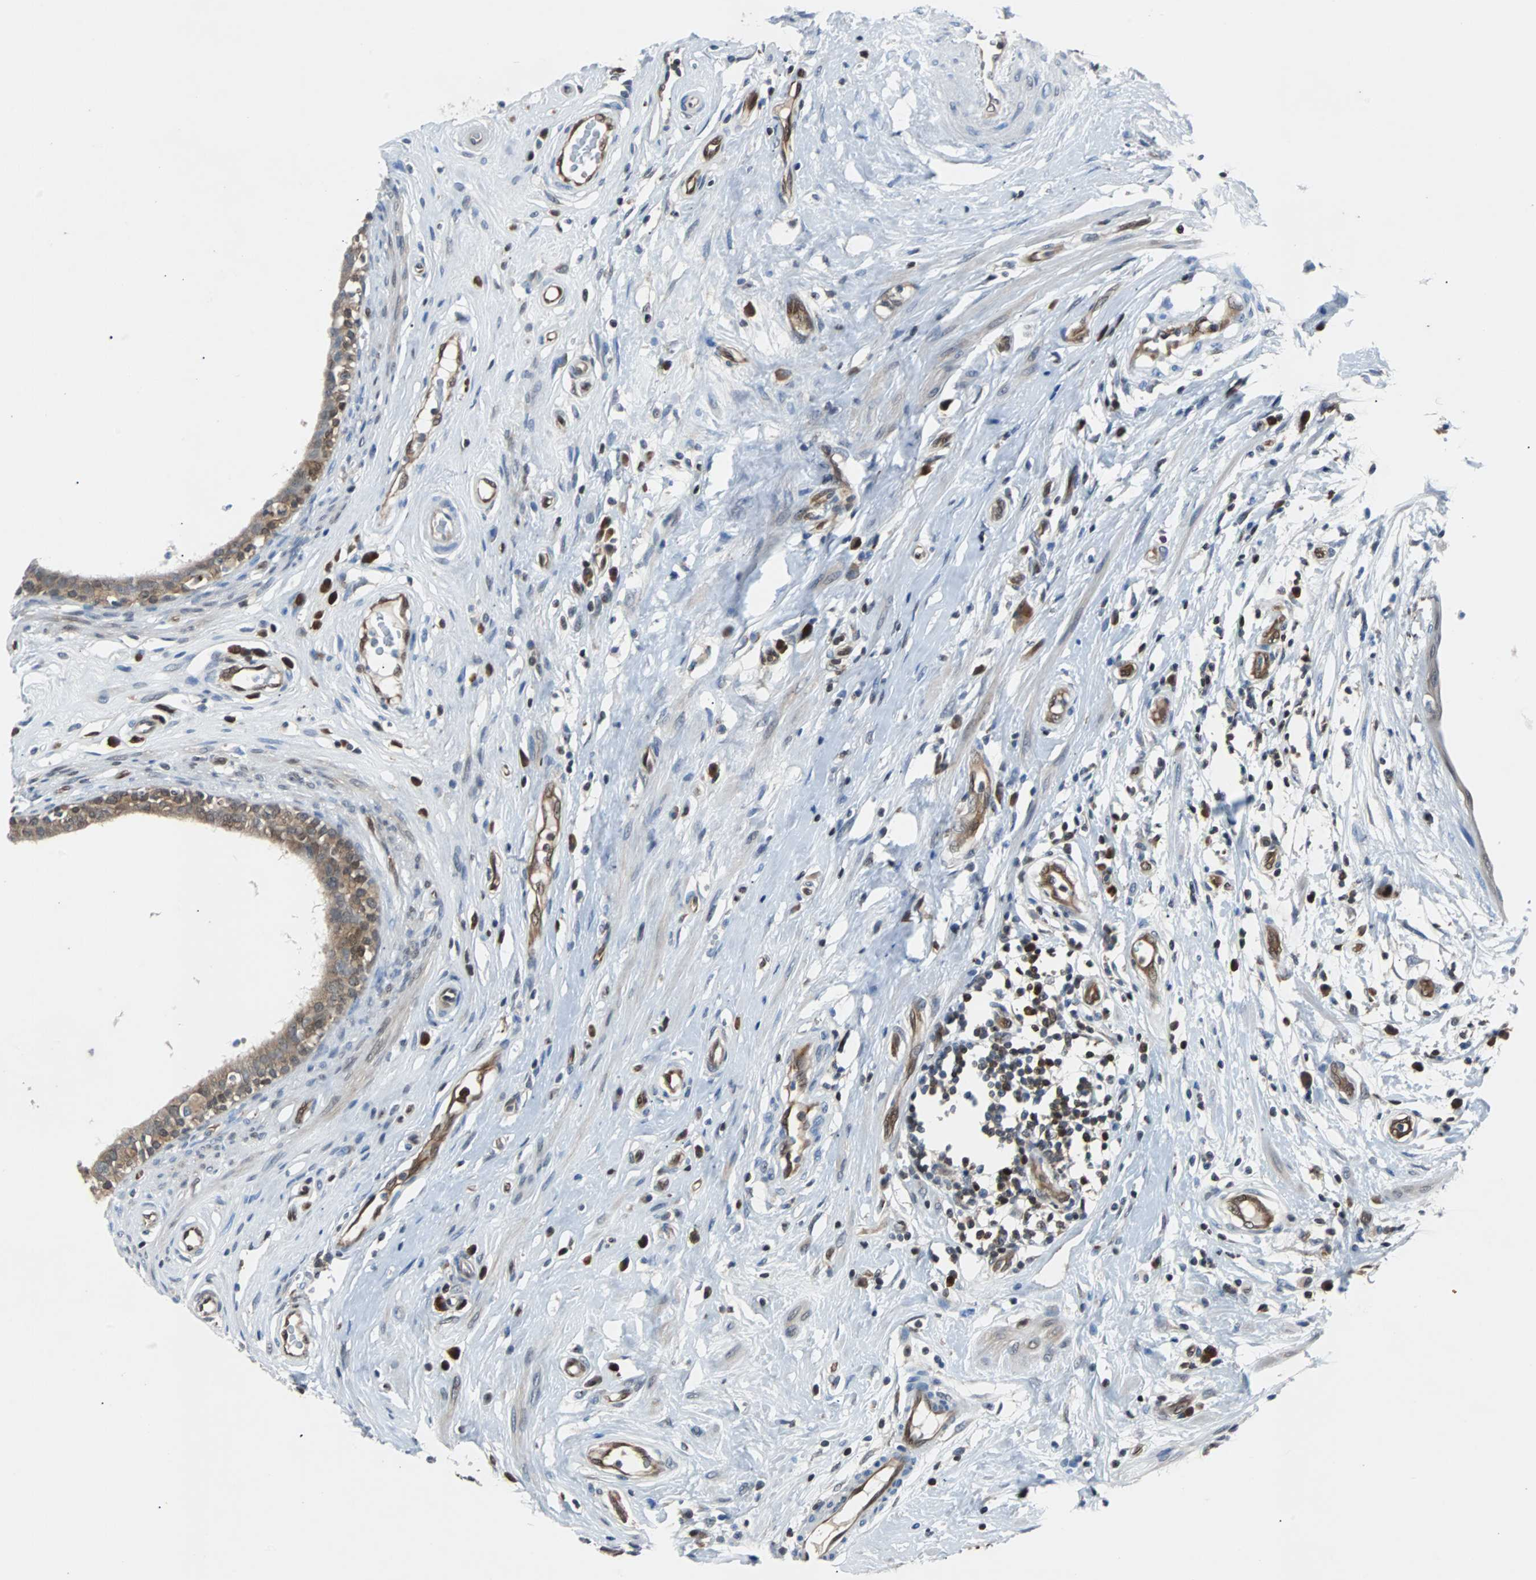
{"staining": {"intensity": "moderate", "quantity": "<25%", "location": "cytoplasmic/membranous,nuclear"}, "tissue": "epididymis", "cell_type": "Glandular cells", "image_type": "normal", "snomed": [{"axis": "morphology", "description": "Normal tissue, NOS"}, {"axis": "morphology", "description": "Inflammation, NOS"}, {"axis": "topography", "description": "Epididymis"}], "caption": "Epididymis stained with a brown dye exhibits moderate cytoplasmic/membranous,nuclear positive positivity in about <25% of glandular cells.", "gene": "MAP2K6", "patient": {"sex": "male", "age": 84}}